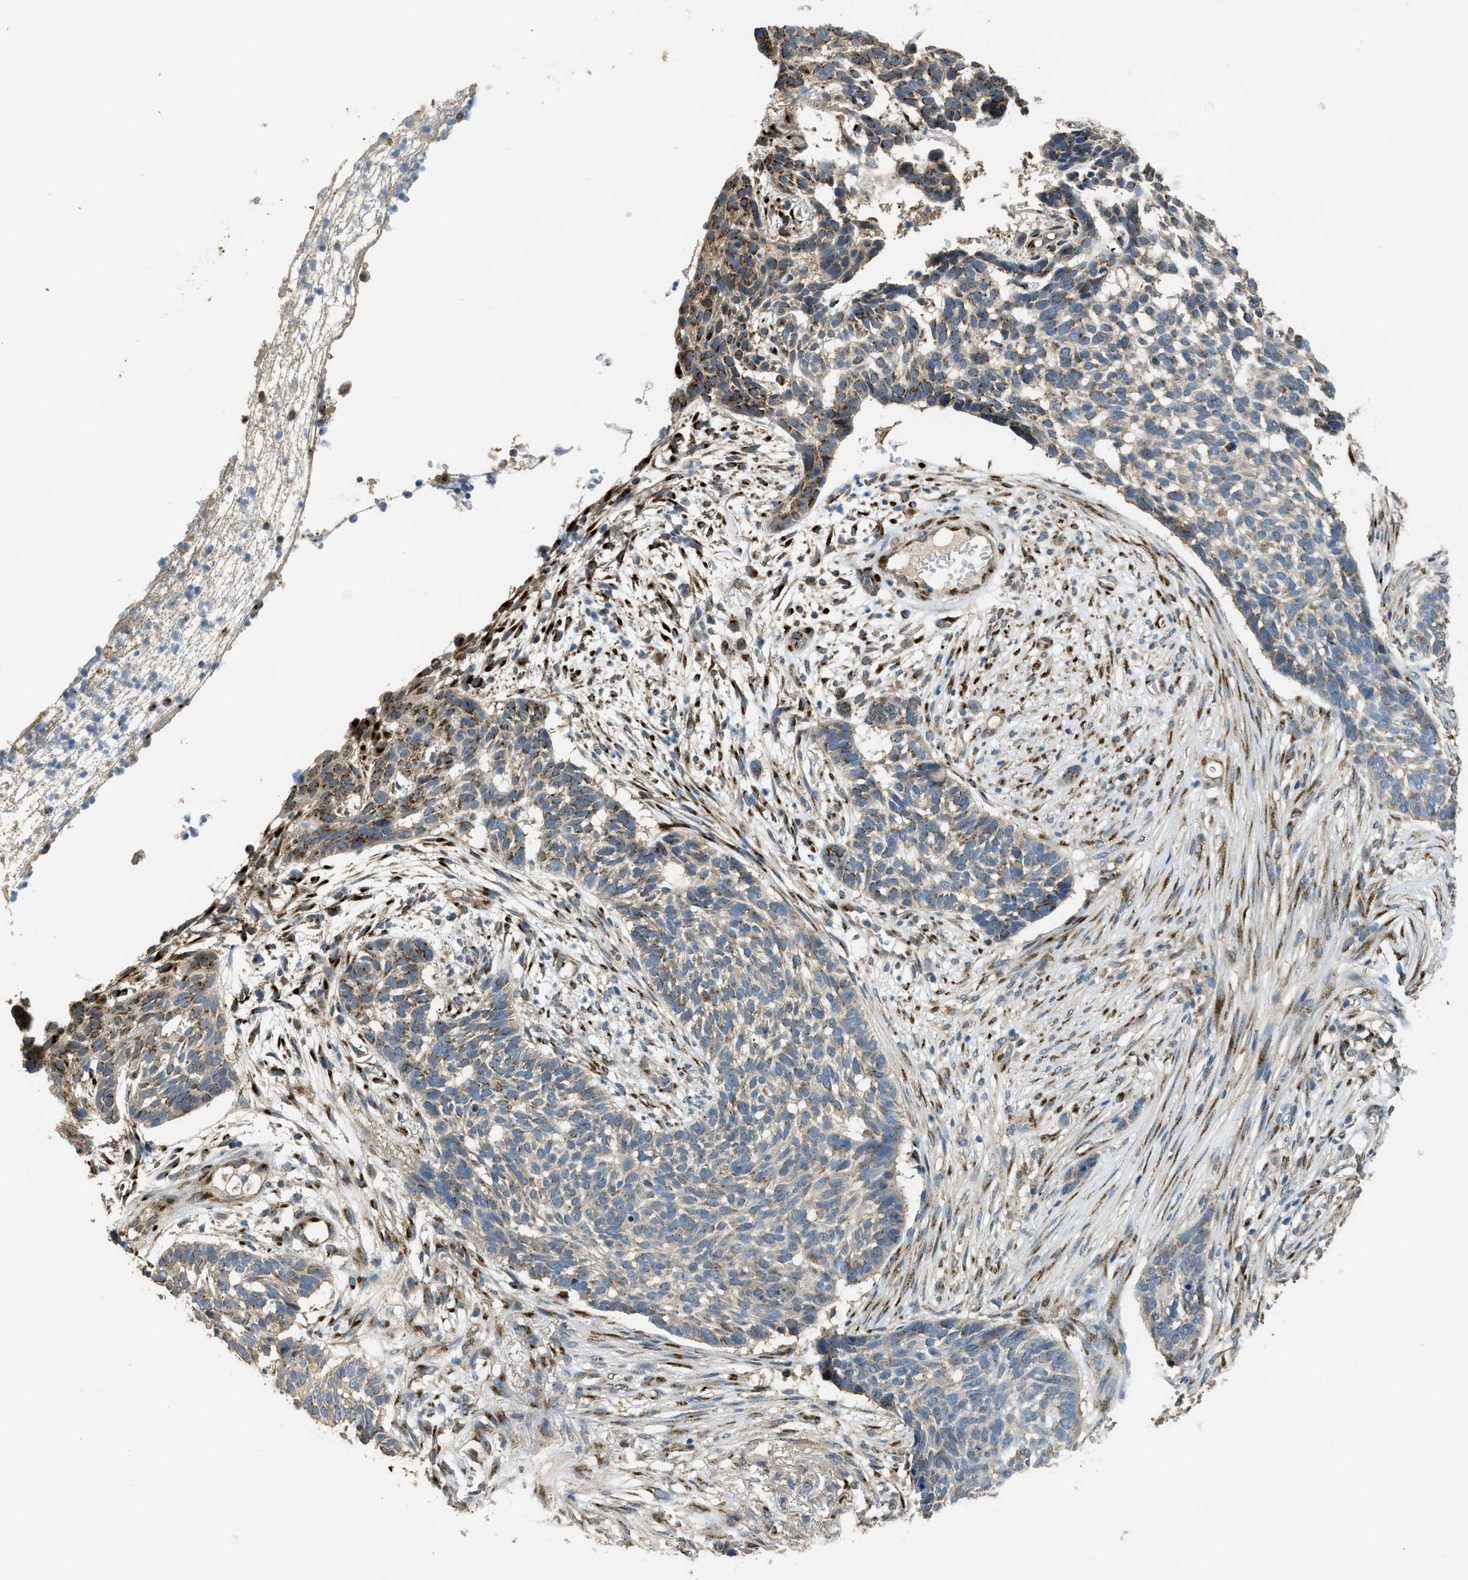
{"staining": {"intensity": "moderate", "quantity": ">75%", "location": "cytoplasmic/membranous"}, "tissue": "skin cancer", "cell_type": "Tumor cells", "image_type": "cancer", "snomed": [{"axis": "morphology", "description": "Basal cell carcinoma"}, {"axis": "topography", "description": "Skin"}], "caption": "High-power microscopy captured an immunohistochemistry (IHC) image of skin cancer, revealing moderate cytoplasmic/membranous staining in about >75% of tumor cells. The staining was performed using DAB to visualize the protein expression in brown, while the nuclei were stained in blue with hematoxylin (Magnification: 20x).", "gene": "IPO7", "patient": {"sex": "male", "age": 85}}